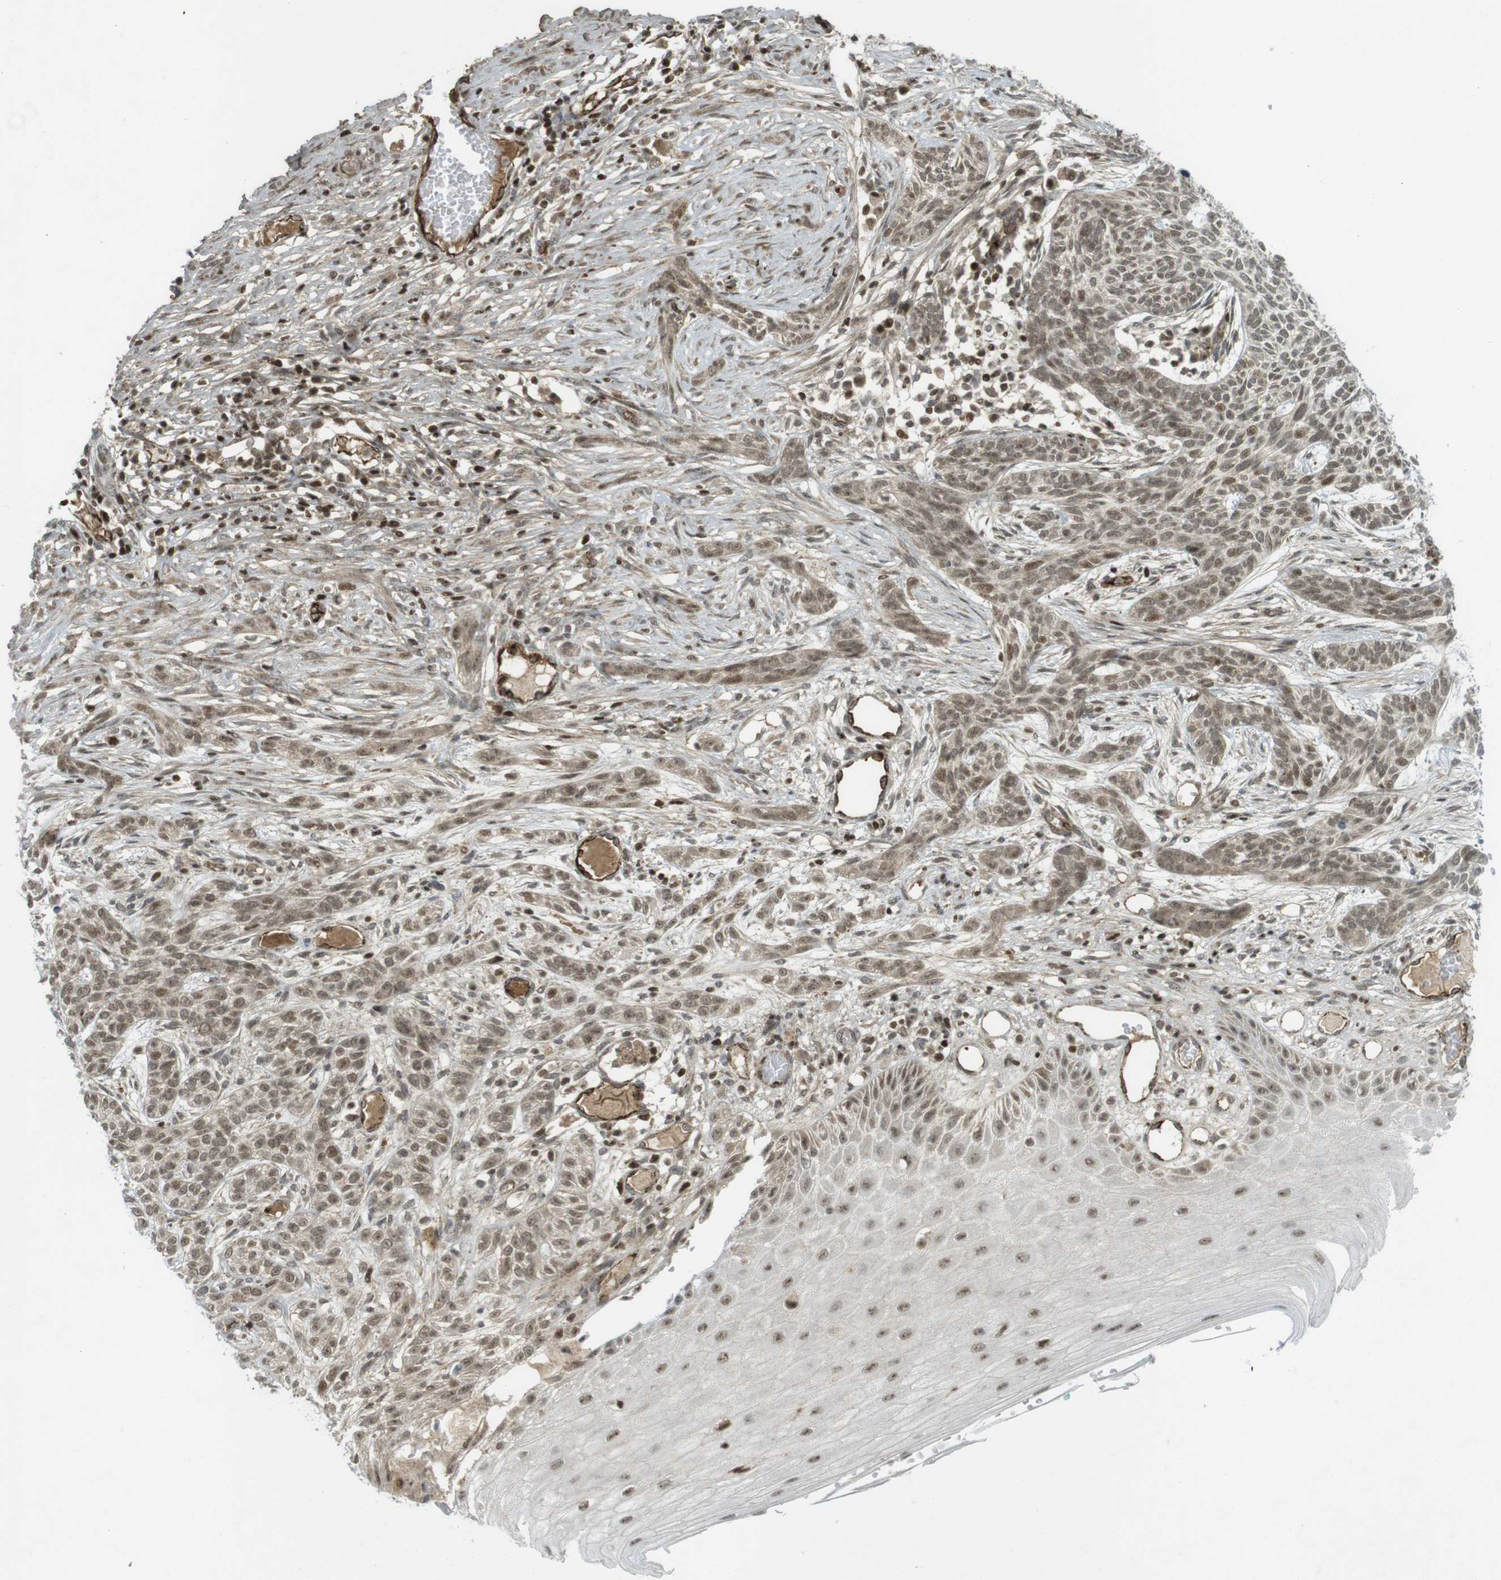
{"staining": {"intensity": "moderate", "quantity": "25%-75%", "location": "cytoplasmic/membranous,nuclear"}, "tissue": "skin cancer", "cell_type": "Tumor cells", "image_type": "cancer", "snomed": [{"axis": "morphology", "description": "Basal cell carcinoma"}, {"axis": "topography", "description": "Skin"}], "caption": "Immunohistochemistry (IHC) image of skin basal cell carcinoma stained for a protein (brown), which displays medium levels of moderate cytoplasmic/membranous and nuclear positivity in about 25%-75% of tumor cells.", "gene": "PPP1R13B", "patient": {"sex": "female", "age": 59}}